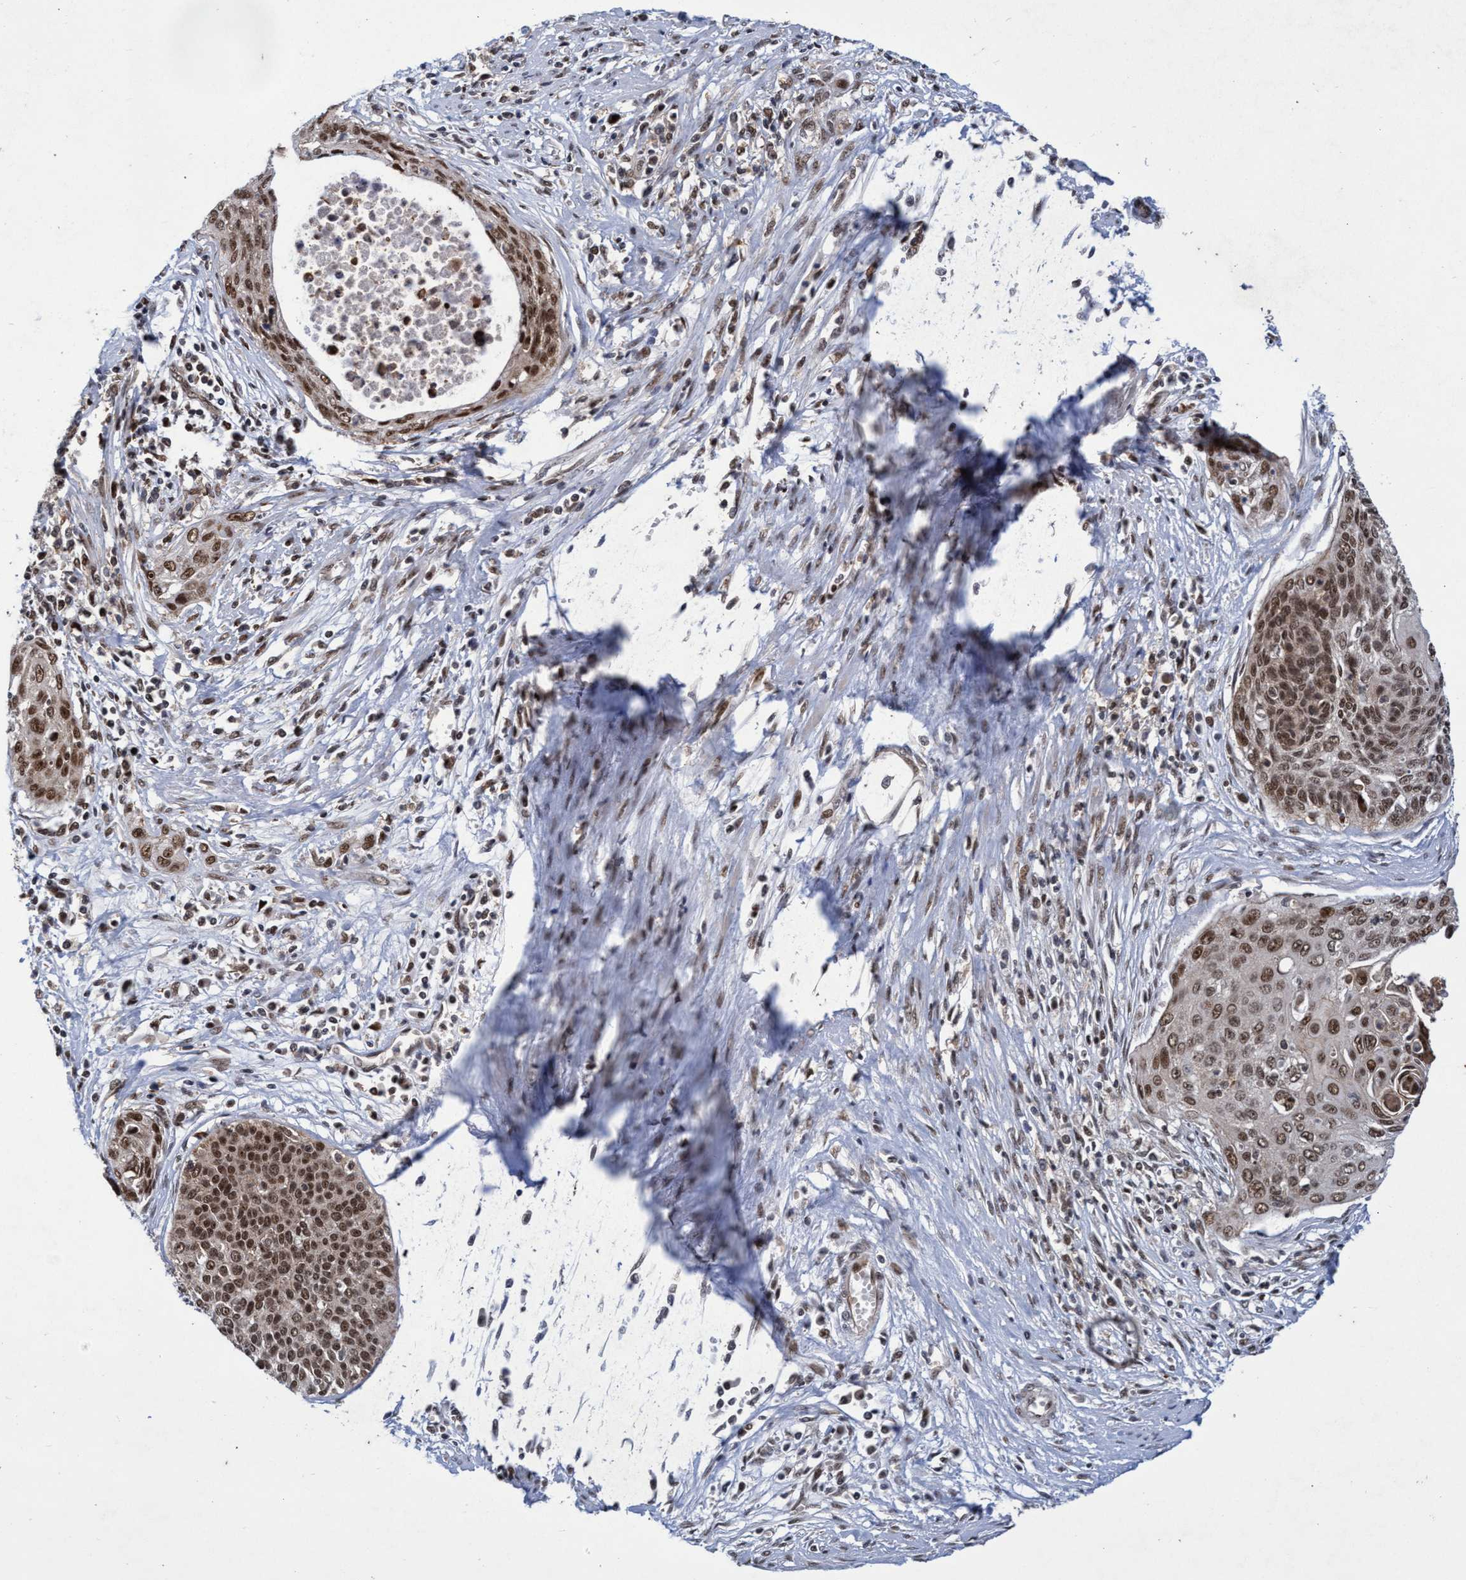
{"staining": {"intensity": "moderate", "quantity": ">75%", "location": "nuclear"}, "tissue": "cervical cancer", "cell_type": "Tumor cells", "image_type": "cancer", "snomed": [{"axis": "morphology", "description": "Squamous cell carcinoma, NOS"}, {"axis": "topography", "description": "Cervix"}], "caption": "This is a photomicrograph of immunohistochemistry staining of cervical squamous cell carcinoma, which shows moderate positivity in the nuclear of tumor cells.", "gene": "GTF2F1", "patient": {"sex": "female", "age": 55}}